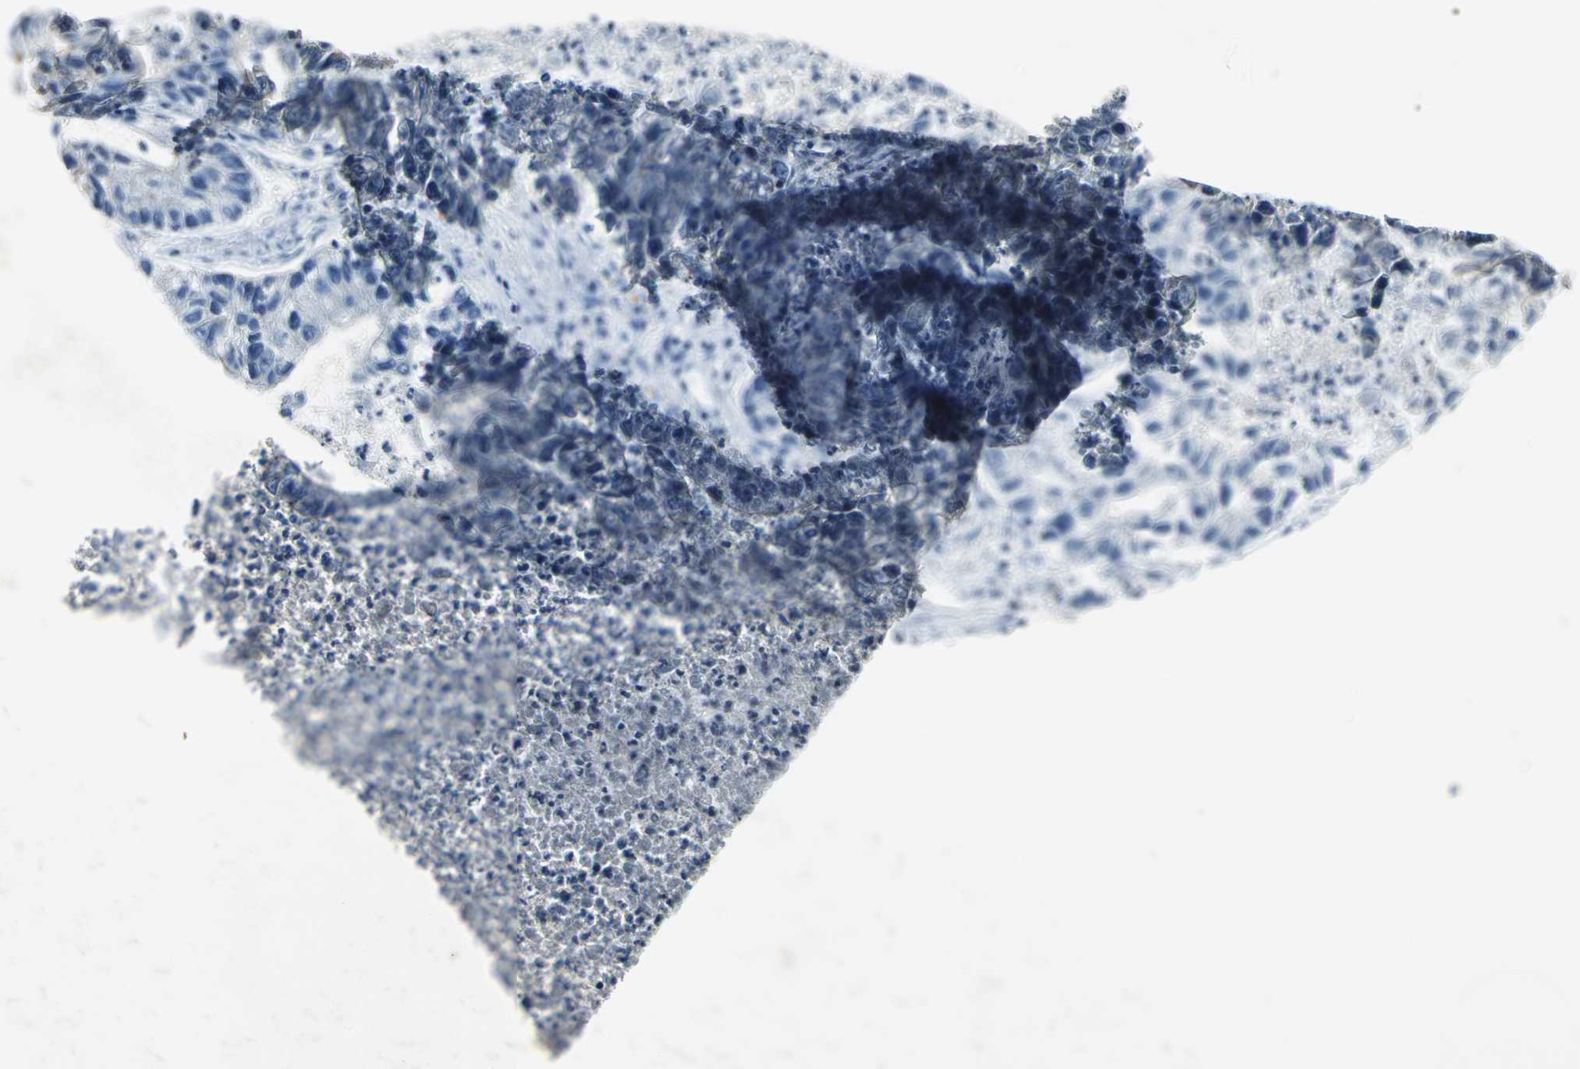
{"staining": {"intensity": "weak", "quantity": "<25%", "location": "cytoplasmic/membranous"}, "tissue": "lung cancer", "cell_type": "Tumor cells", "image_type": "cancer", "snomed": [{"axis": "morphology", "description": "Adenocarcinoma, NOS"}, {"axis": "topography", "description": "Lung"}], "caption": "Immunohistochemistry (IHC) of human lung cancer displays no staining in tumor cells.", "gene": "OCLN", "patient": {"sex": "female", "age": 51}}